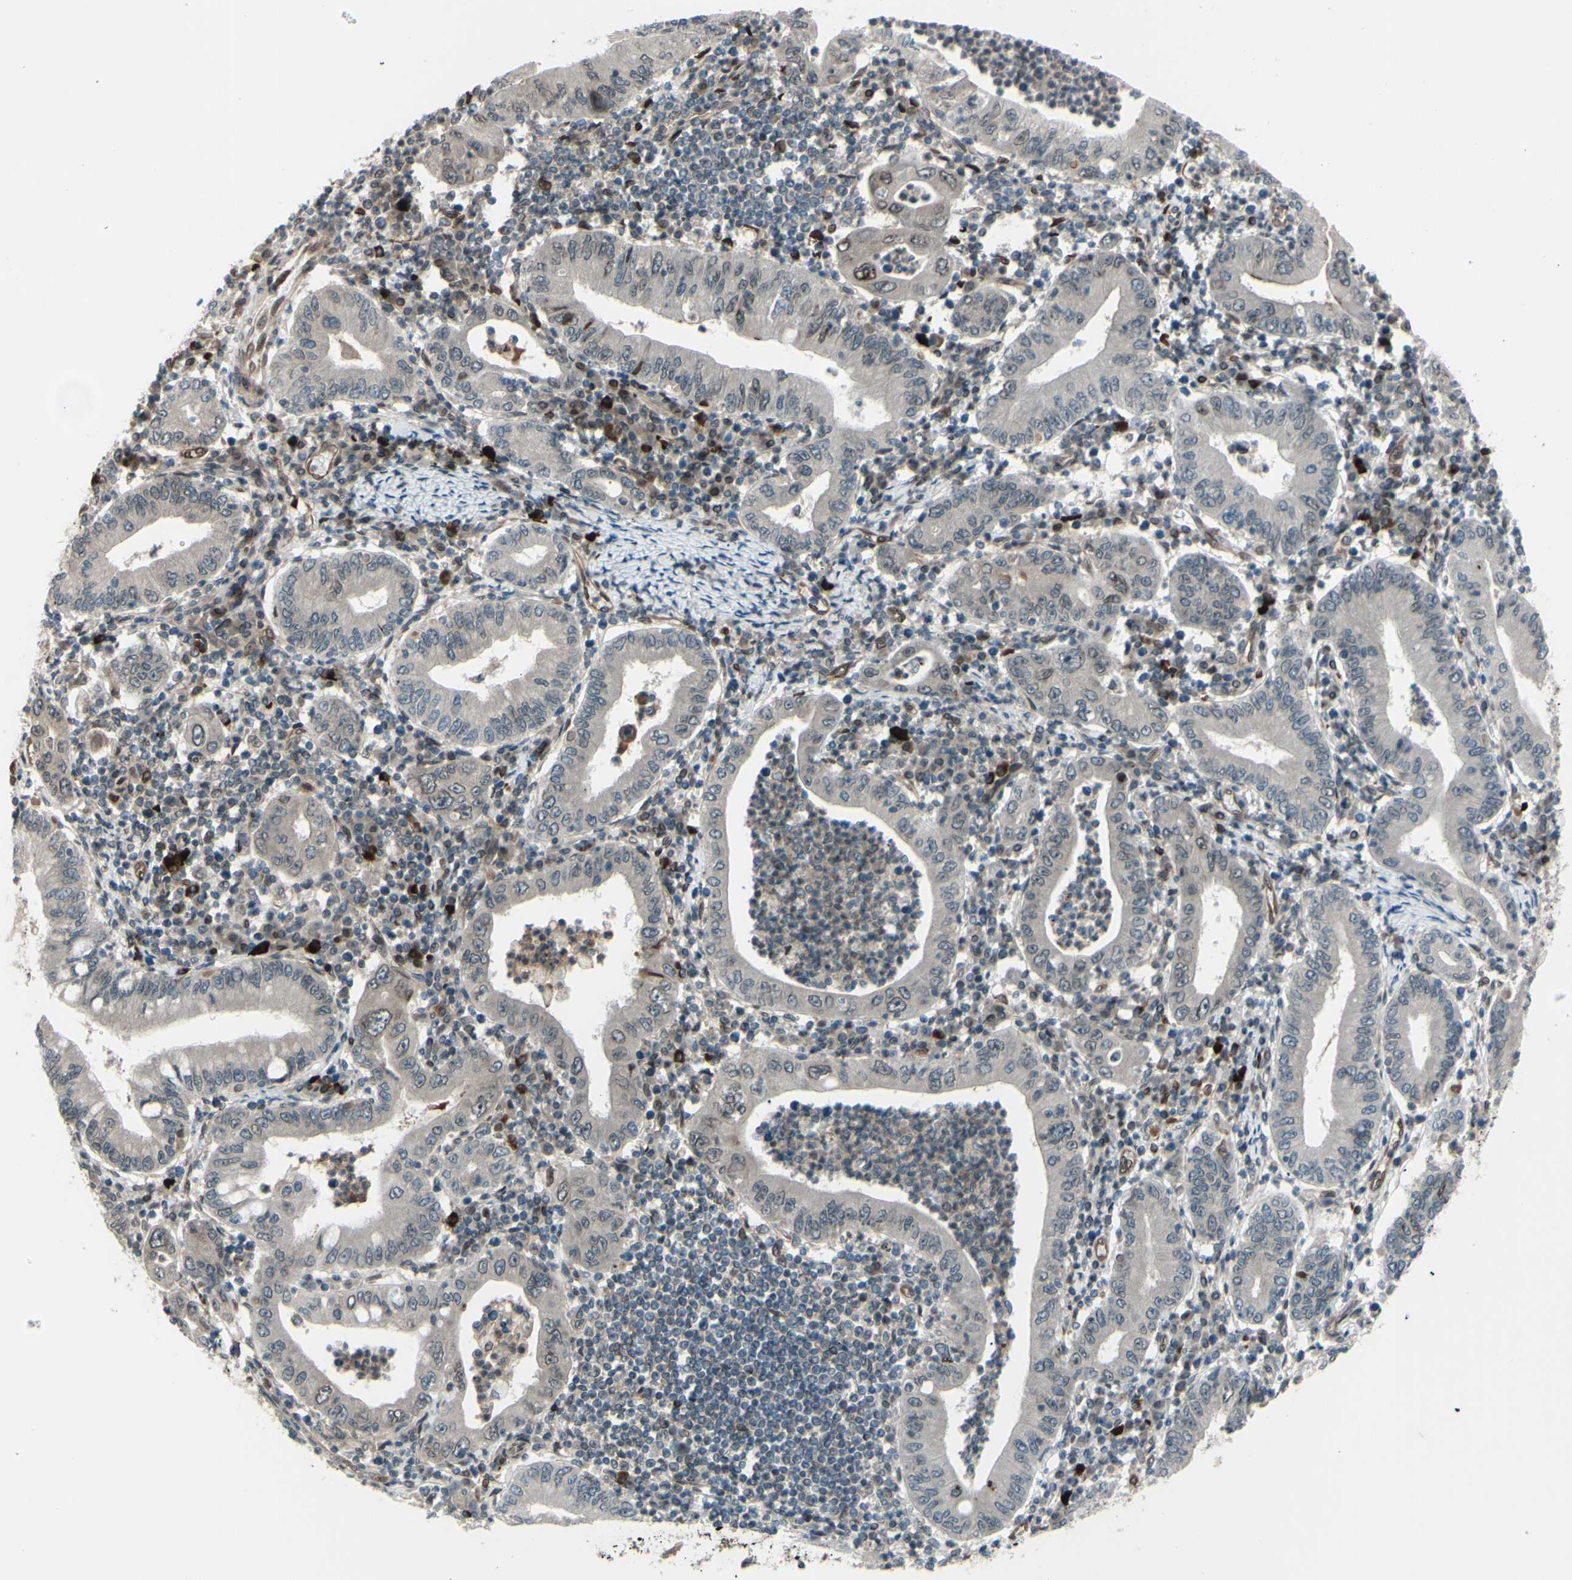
{"staining": {"intensity": "weak", "quantity": "<25%", "location": "cytoplasmic/membranous,nuclear"}, "tissue": "stomach cancer", "cell_type": "Tumor cells", "image_type": "cancer", "snomed": [{"axis": "morphology", "description": "Normal tissue, NOS"}, {"axis": "morphology", "description": "Adenocarcinoma, NOS"}, {"axis": "topography", "description": "Esophagus"}, {"axis": "topography", "description": "Stomach, upper"}, {"axis": "topography", "description": "Peripheral nerve tissue"}], "caption": "This is an immunohistochemistry (IHC) image of stomach cancer. There is no expression in tumor cells.", "gene": "MLF2", "patient": {"sex": "male", "age": 62}}